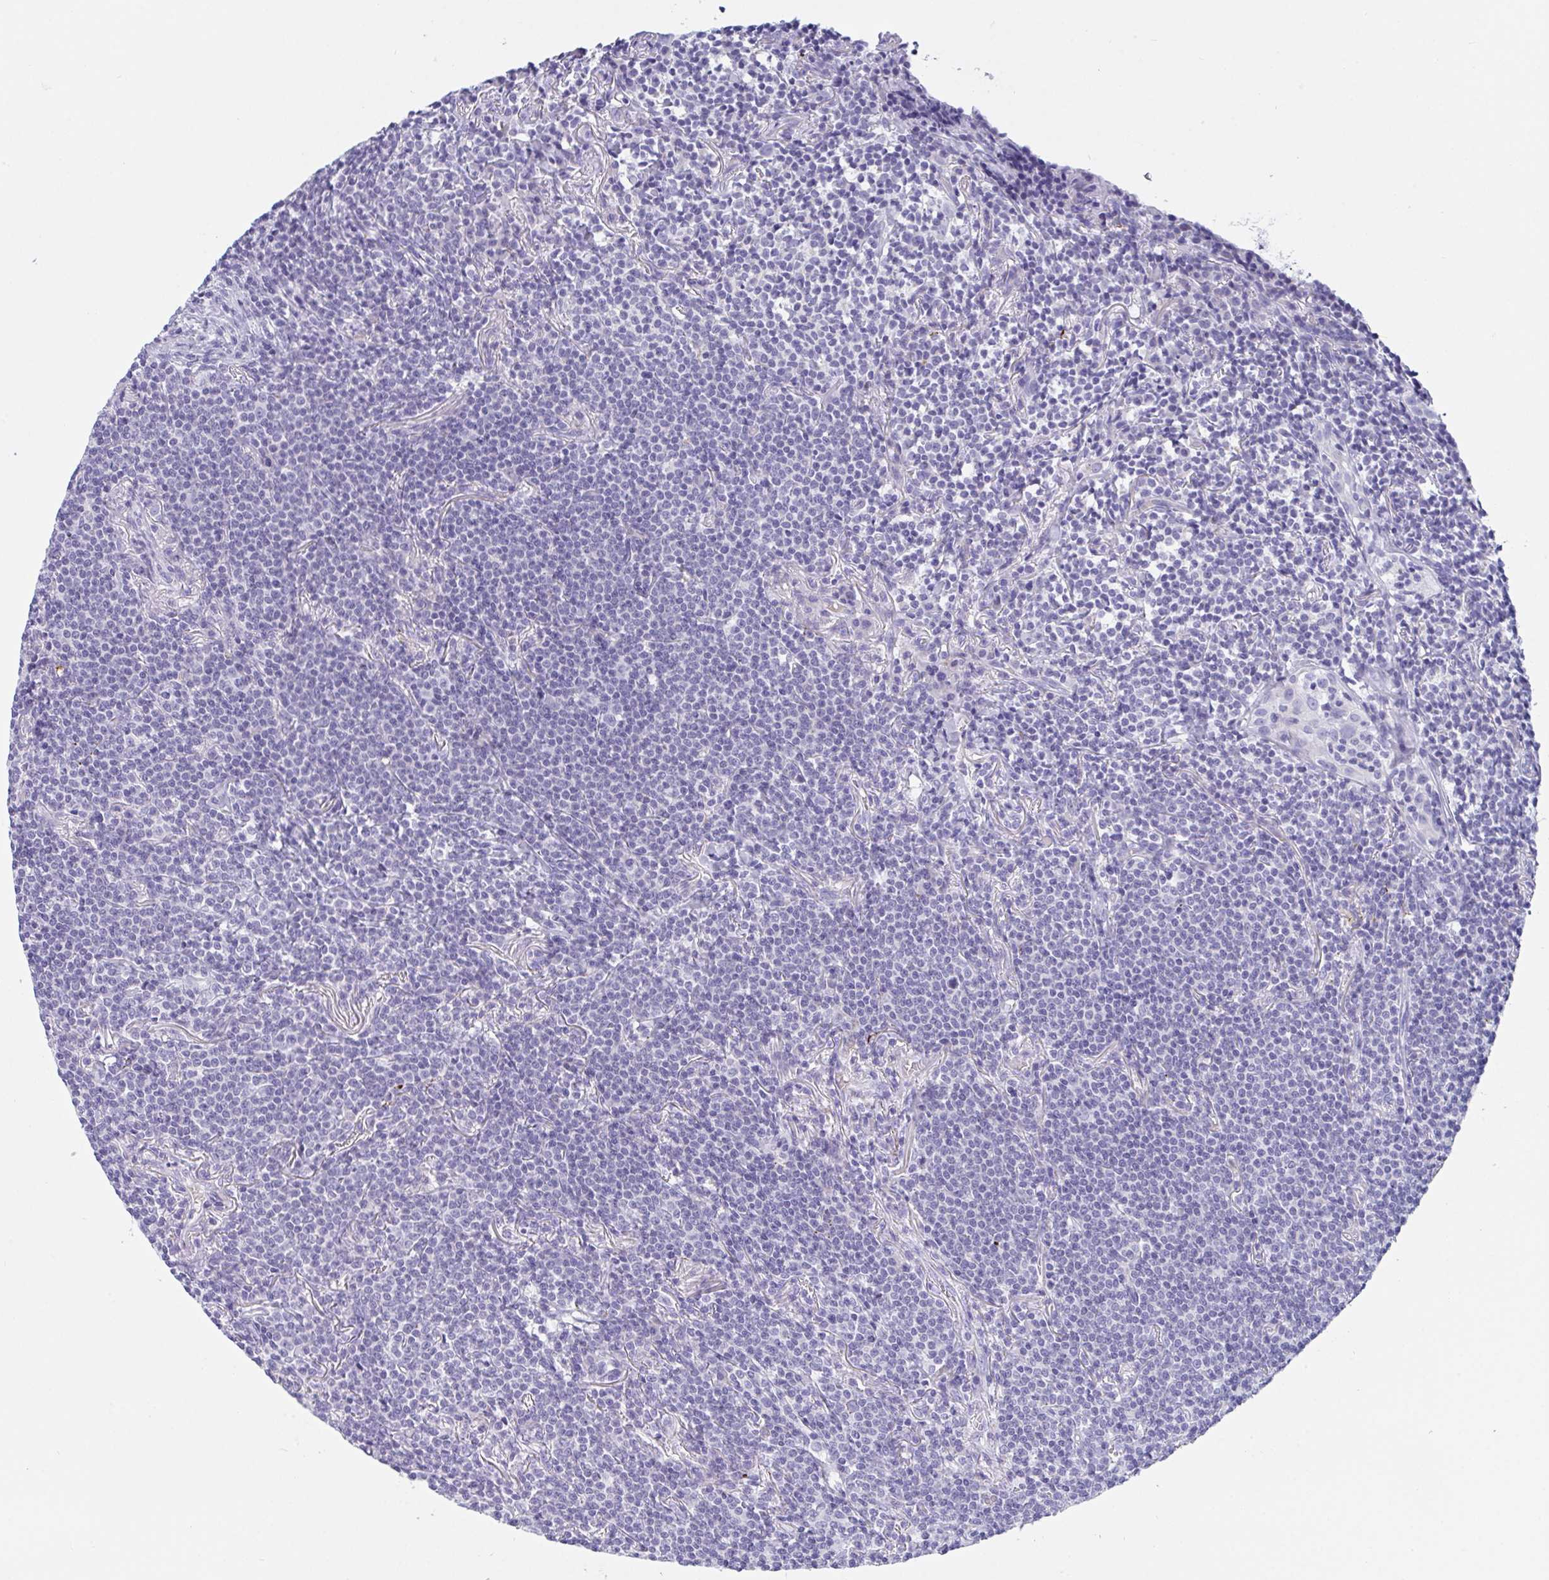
{"staining": {"intensity": "negative", "quantity": "none", "location": "none"}, "tissue": "lymphoma", "cell_type": "Tumor cells", "image_type": "cancer", "snomed": [{"axis": "morphology", "description": "Malignant lymphoma, non-Hodgkin's type, Low grade"}, {"axis": "topography", "description": "Lung"}], "caption": "This is a image of immunohistochemistry (IHC) staining of lymphoma, which shows no positivity in tumor cells.", "gene": "OXLD1", "patient": {"sex": "female", "age": 71}}